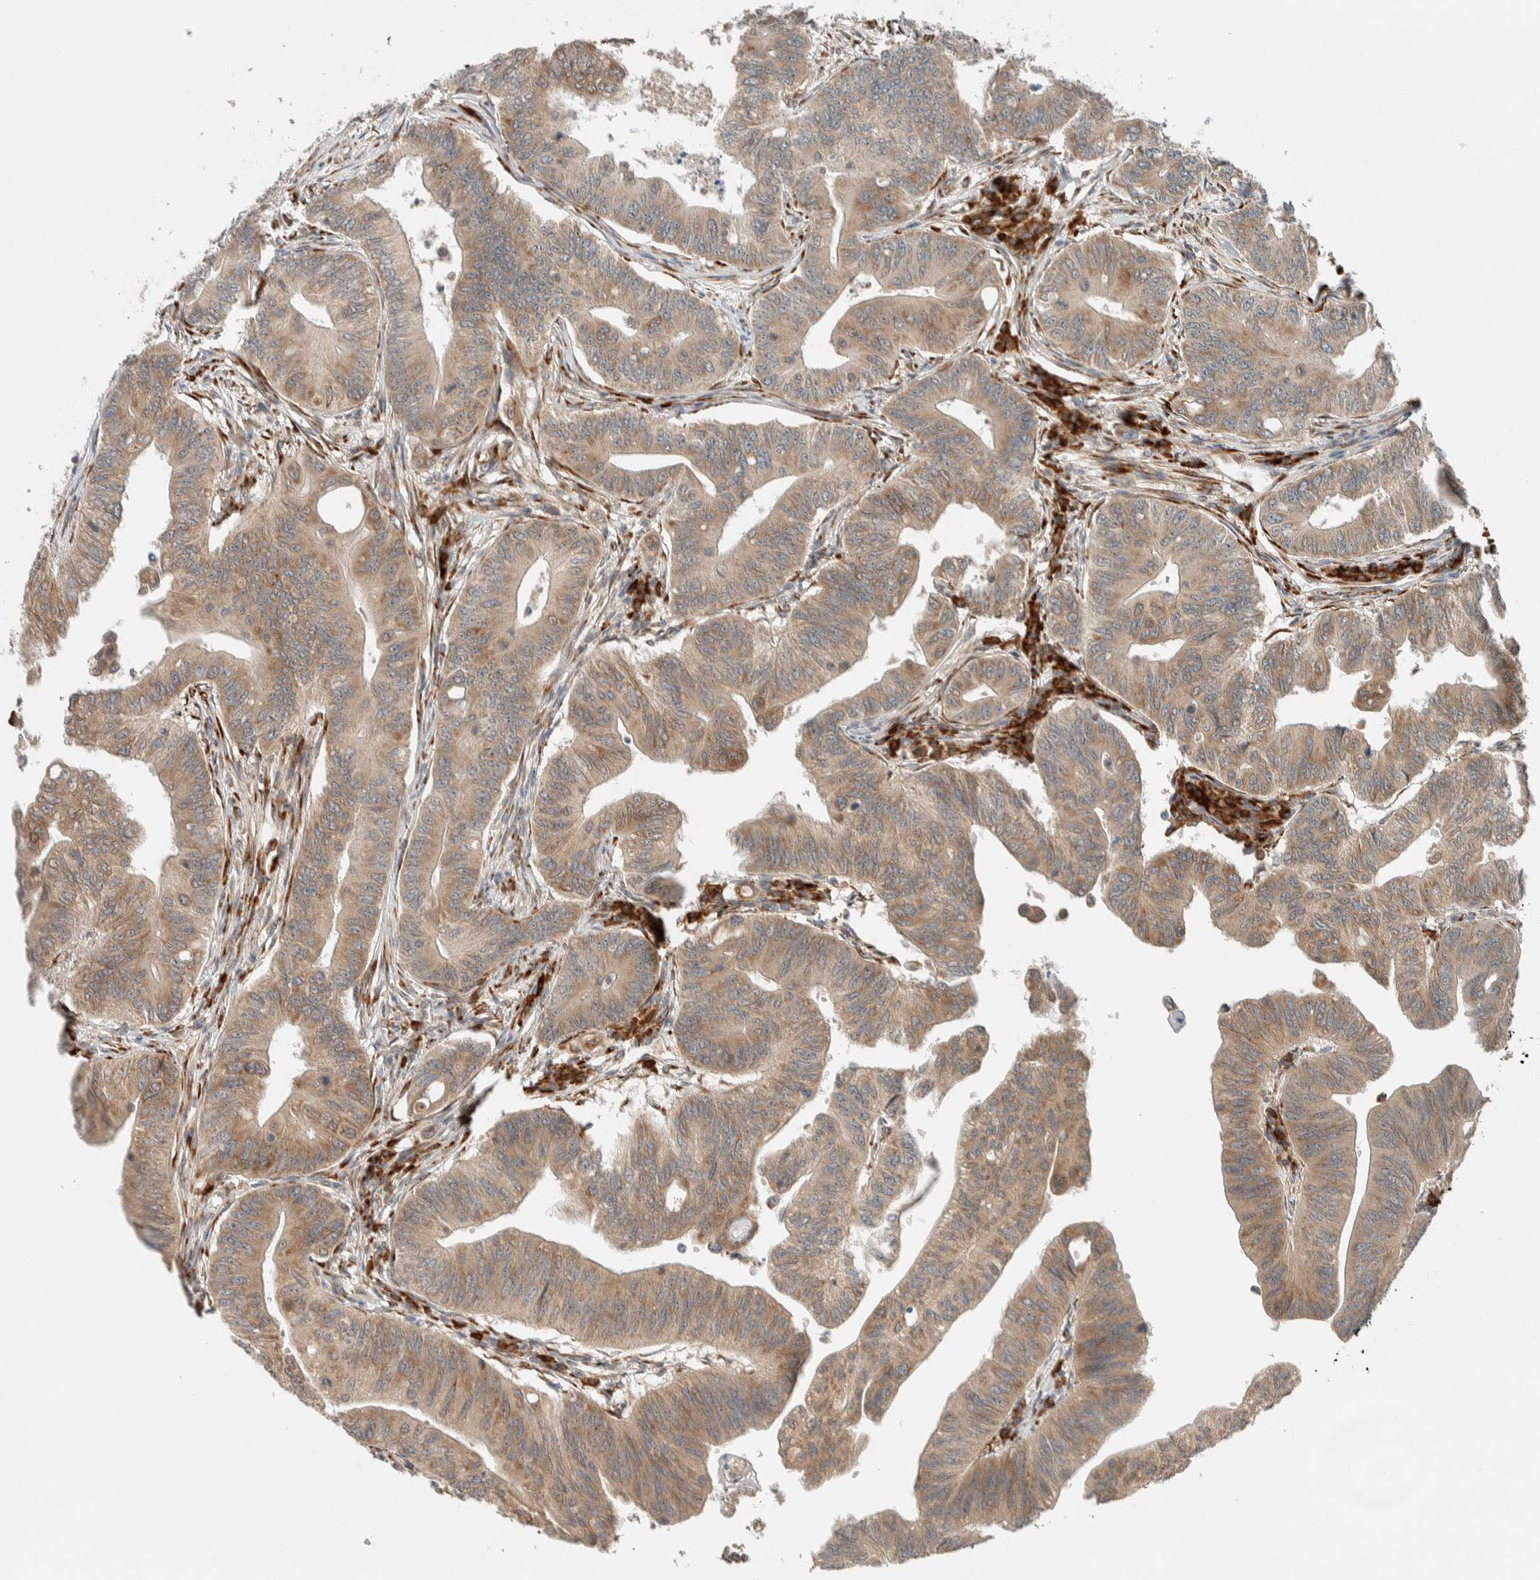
{"staining": {"intensity": "moderate", "quantity": ">75%", "location": "cytoplasmic/membranous"}, "tissue": "colorectal cancer", "cell_type": "Tumor cells", "image_type": "cancer", "snomed": [{"axis": "morphology", "description": "Adenoma, NOS"}, {"axis": "morphology", "description": "Adenocarcinoma, NOS"}, {"axis": "topography", "description": "Colon"}], "caption": "Moderate cytoplasmic/membranous positivity is appreciated in about >75% of tumor cells in colorectal cancer.", "gene": "CTBP2", "patient": {"sex": "male", "age": 79}}